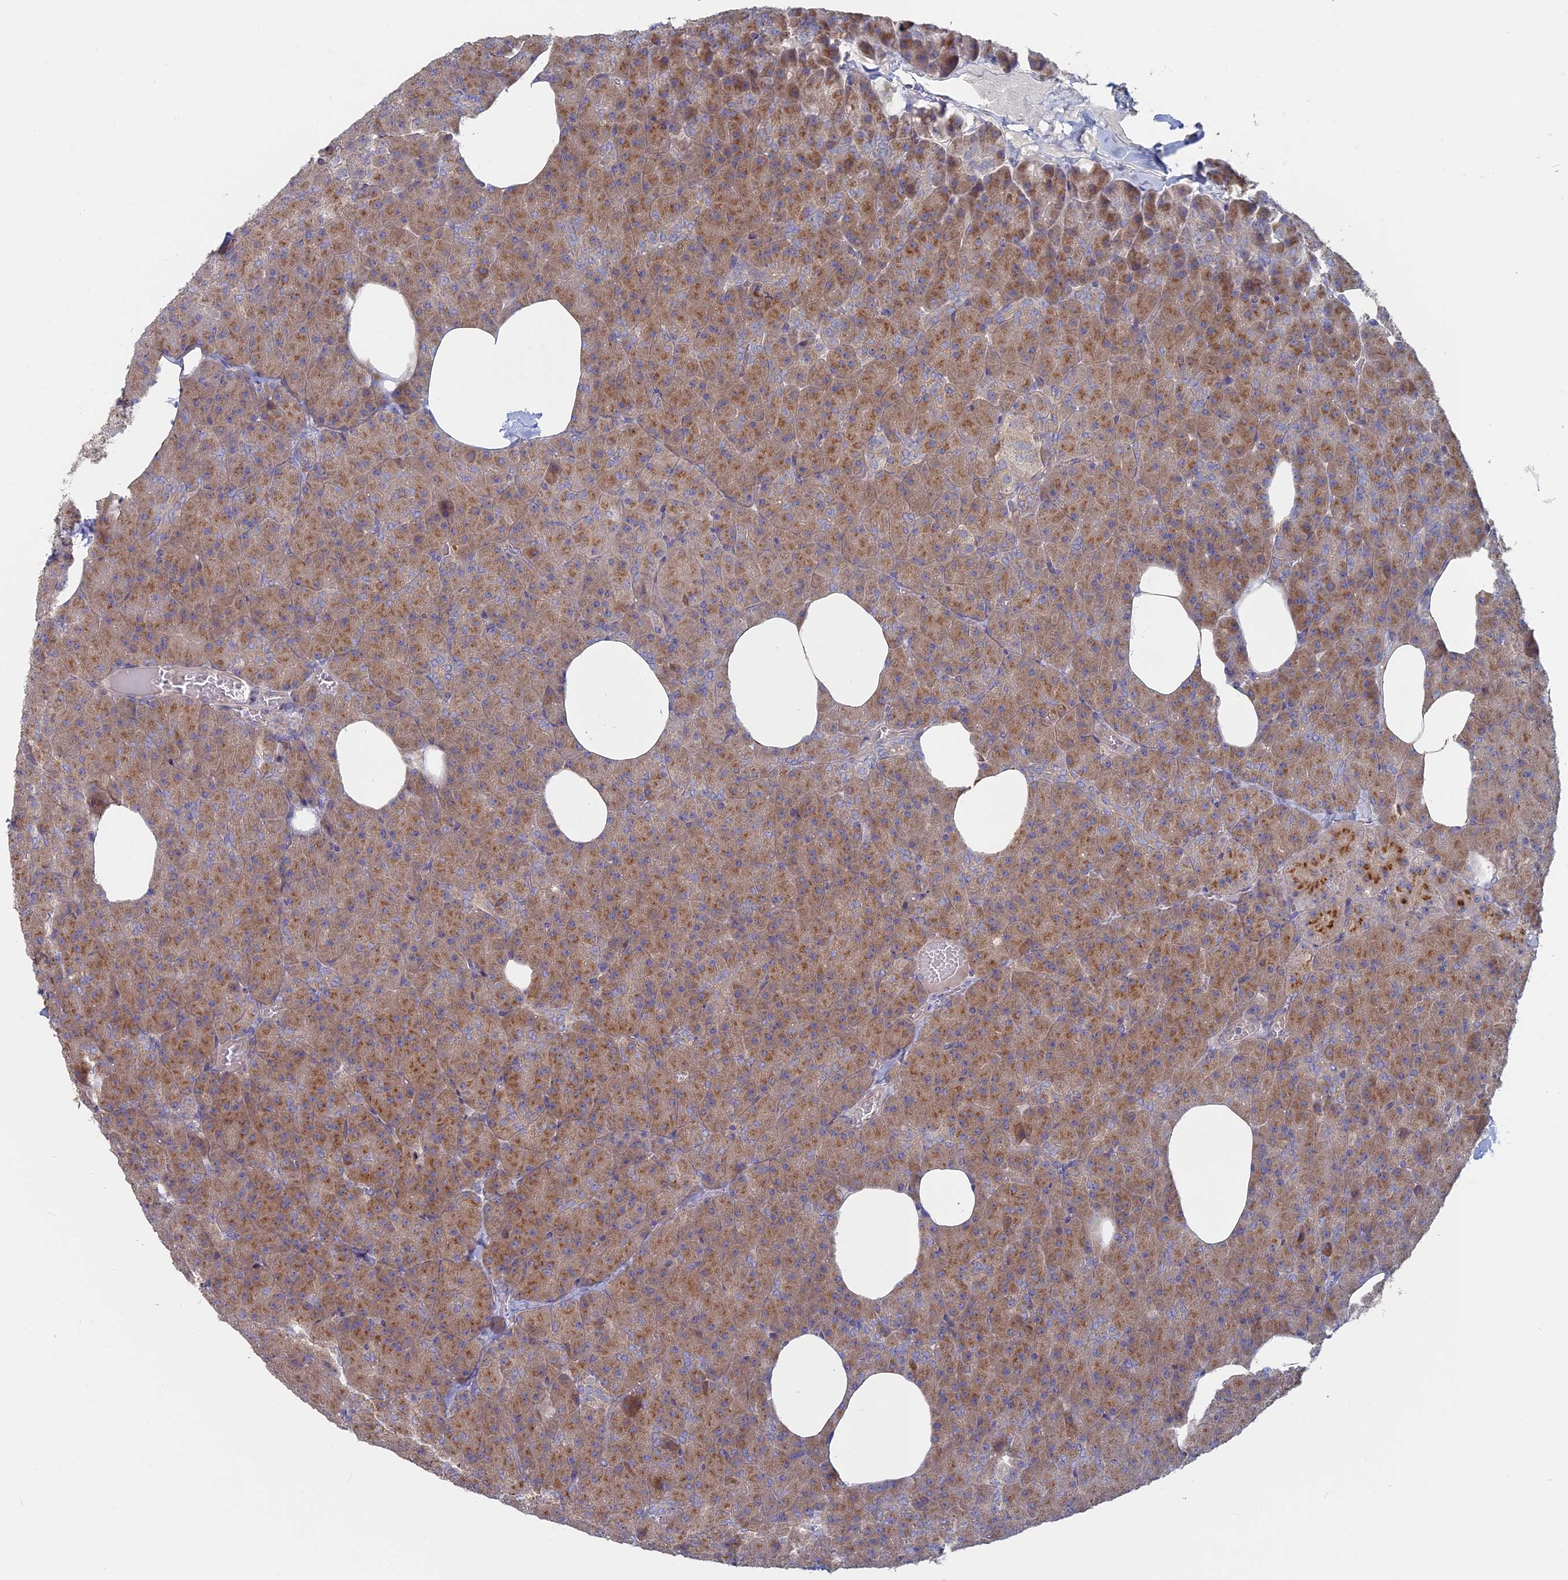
{"staining": {"intensity": "moderate", "quantity": ">75%", "location": "cytoplasmic/membranous"}, "tissue": "pancreas", "cell_type": "Exocrine glandular cells", "image_type": "normal", "snomed": [{"axis": "morphology", "description": "Normal tissue, NOS"}, {"axis": "morphology", "description": "Carcinoid, malignant, NOS"}, {"axis": "topography", "description": "Pancreas"}], "caption": "The immunohistochemical stain shows moderate cytoplasmic/membranous expression in exocrine glandular cells of unremarkable pancreas. Ihc stains the protein in brown and the nuclei are stained blue.", "gene": "TBC1D30", "patient": {"sex": "female", "age": 35}}